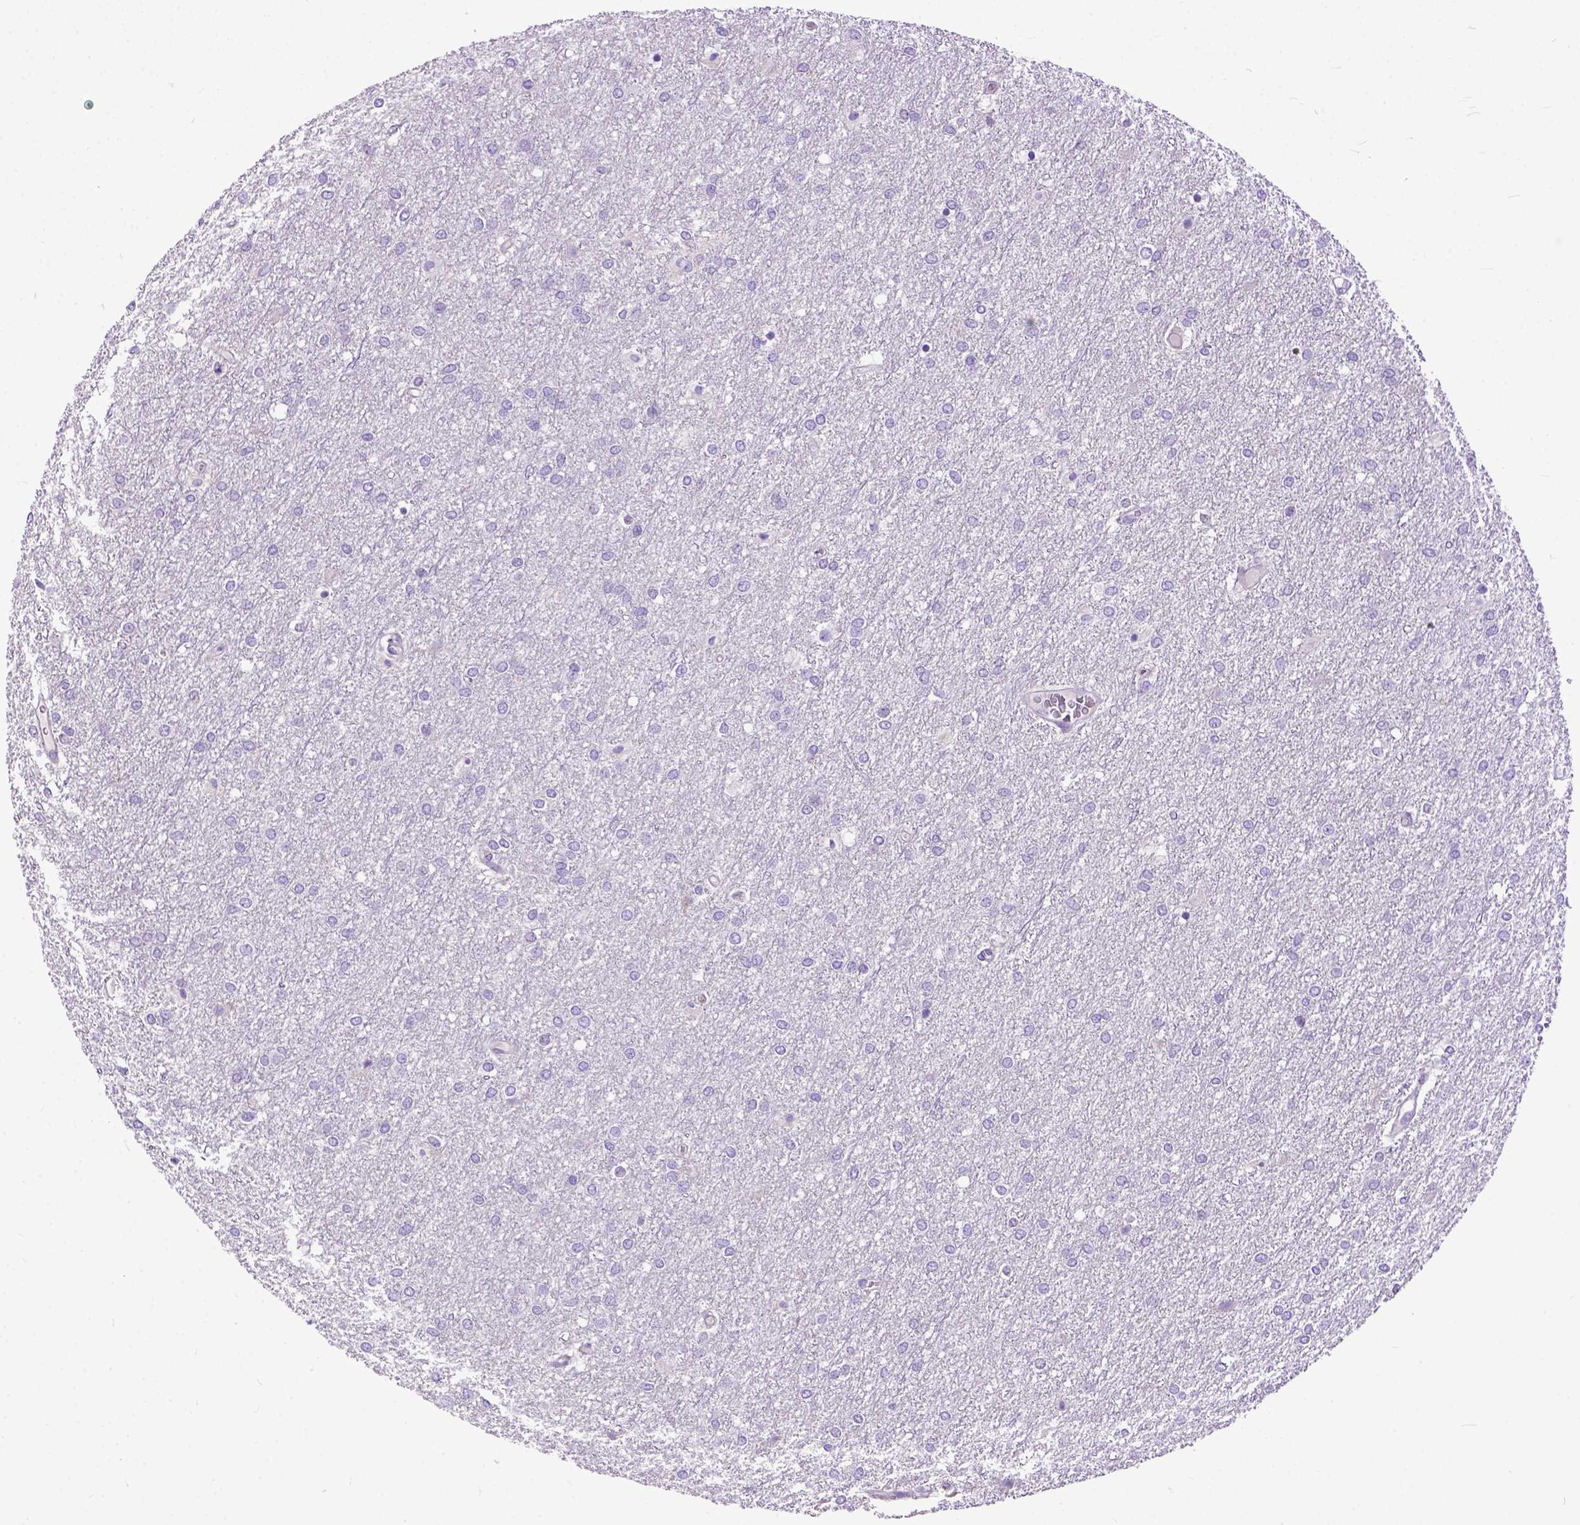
{"staining": {"intensity": "negative", "quantity": "none", "location": "none"}, "tissue": "glioma", "cell_type": "Tumor cells", "image_type": "cancer", "snomed": [{"axis": "morphology", "description": "Glioma, malignant, High grade"}, {"axis": "topography", "description": "Brain"}], "caption": "Protein analysis of glioma exhibits no significant staining in tumor cells.", "gene": "CRB1", "patient": {"sex": "female", "age": 61}}